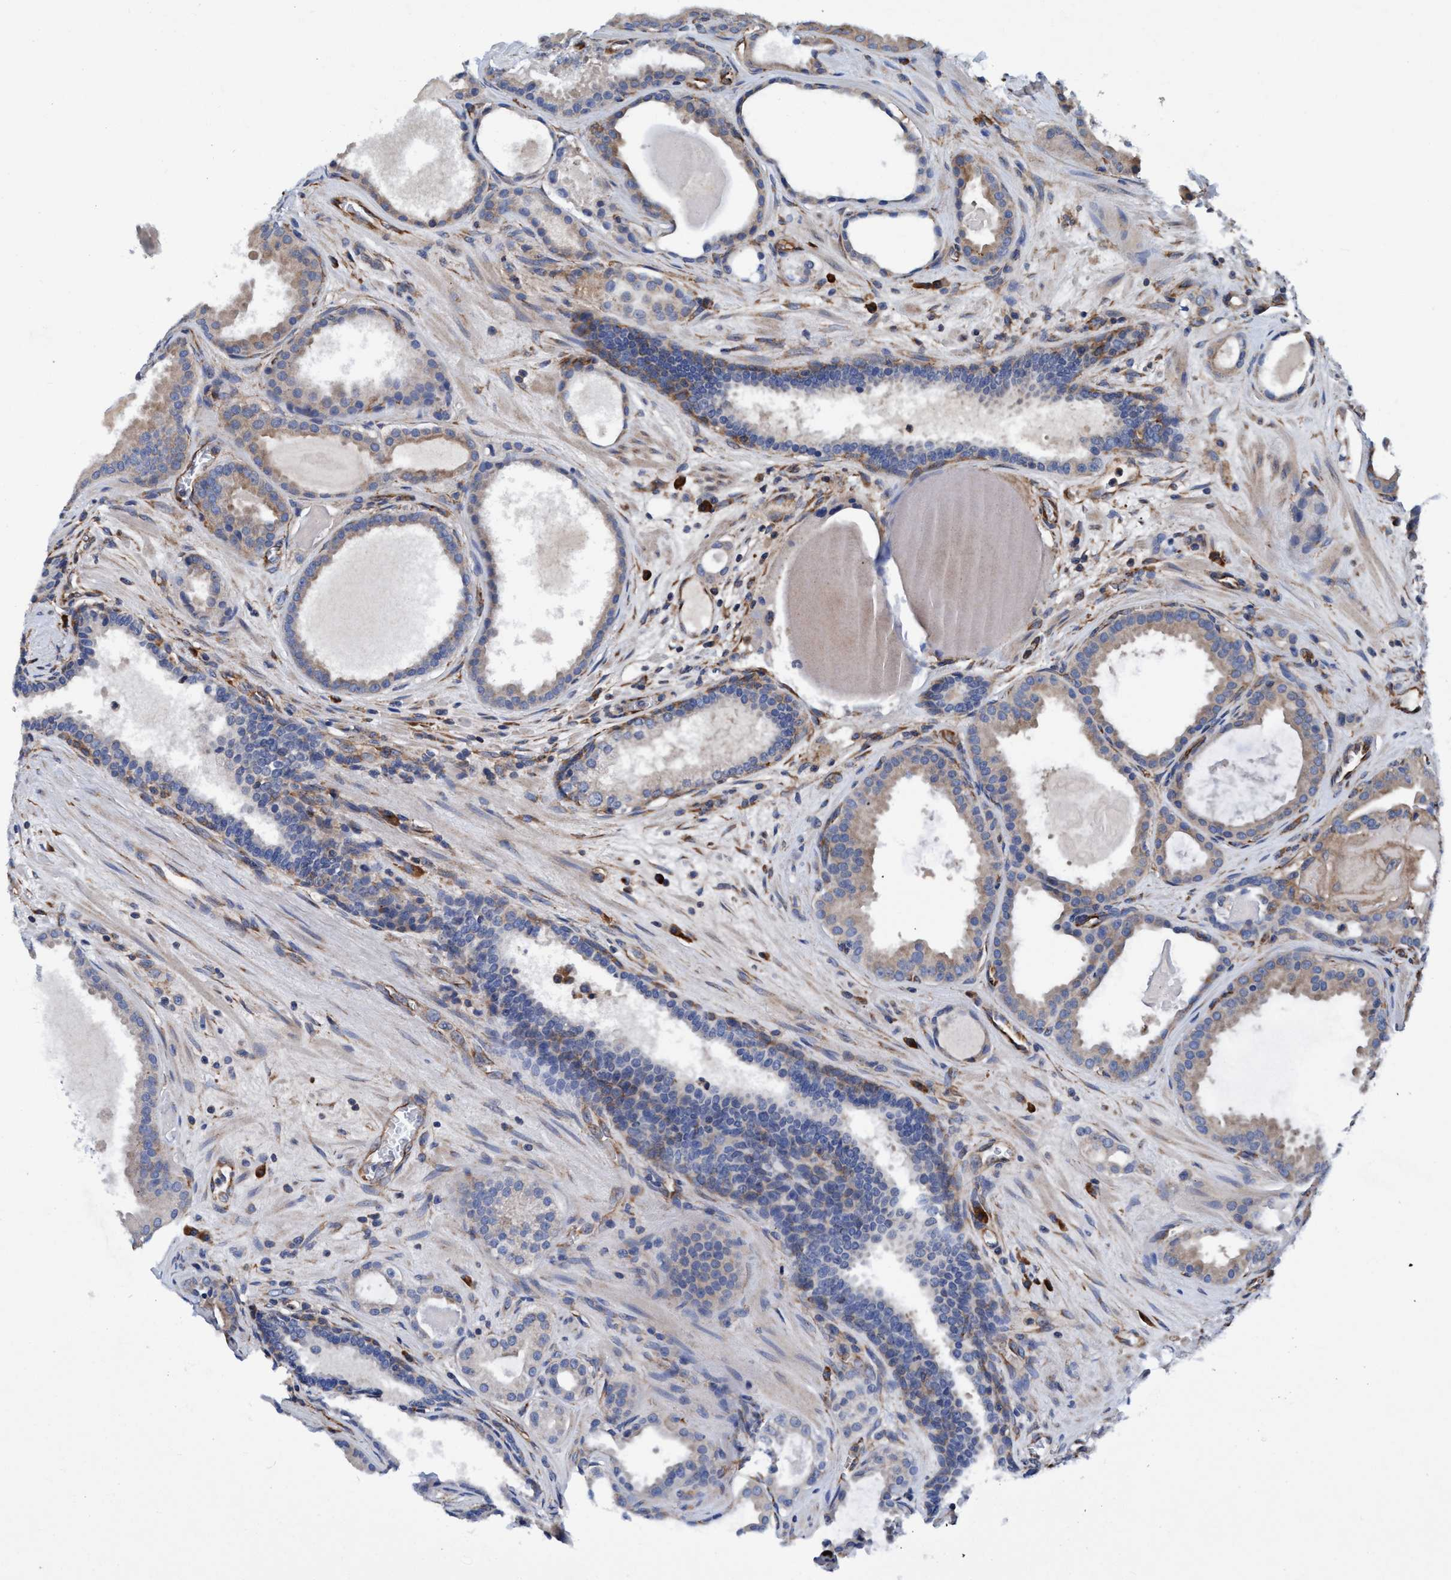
{"staining": {"intensity": "weak", "quantity": "25%-75%", "location": "cytoplasmic/membranous"}, "tissue": "prostate cancer", "cell_type": "Tumor cells", "image_type": "cancer", "snomed": [{"axis": "morphology", "description": "Adenocarcinoma, High grade"}, {"axis": "topography", "description": "Prostate"}], "caption": "Immunohistochemical staining of prostate cancer (adenocarcinoma (high-grade)) exhibits low levels of weak cytoplasmic/membranous expression in about 25%-75% of tumor cells. The protein is shown in brown color, while the nuclei are stained blue.", "gene": "ENDOG", "patient": {"sex": "male", "age": 60}}